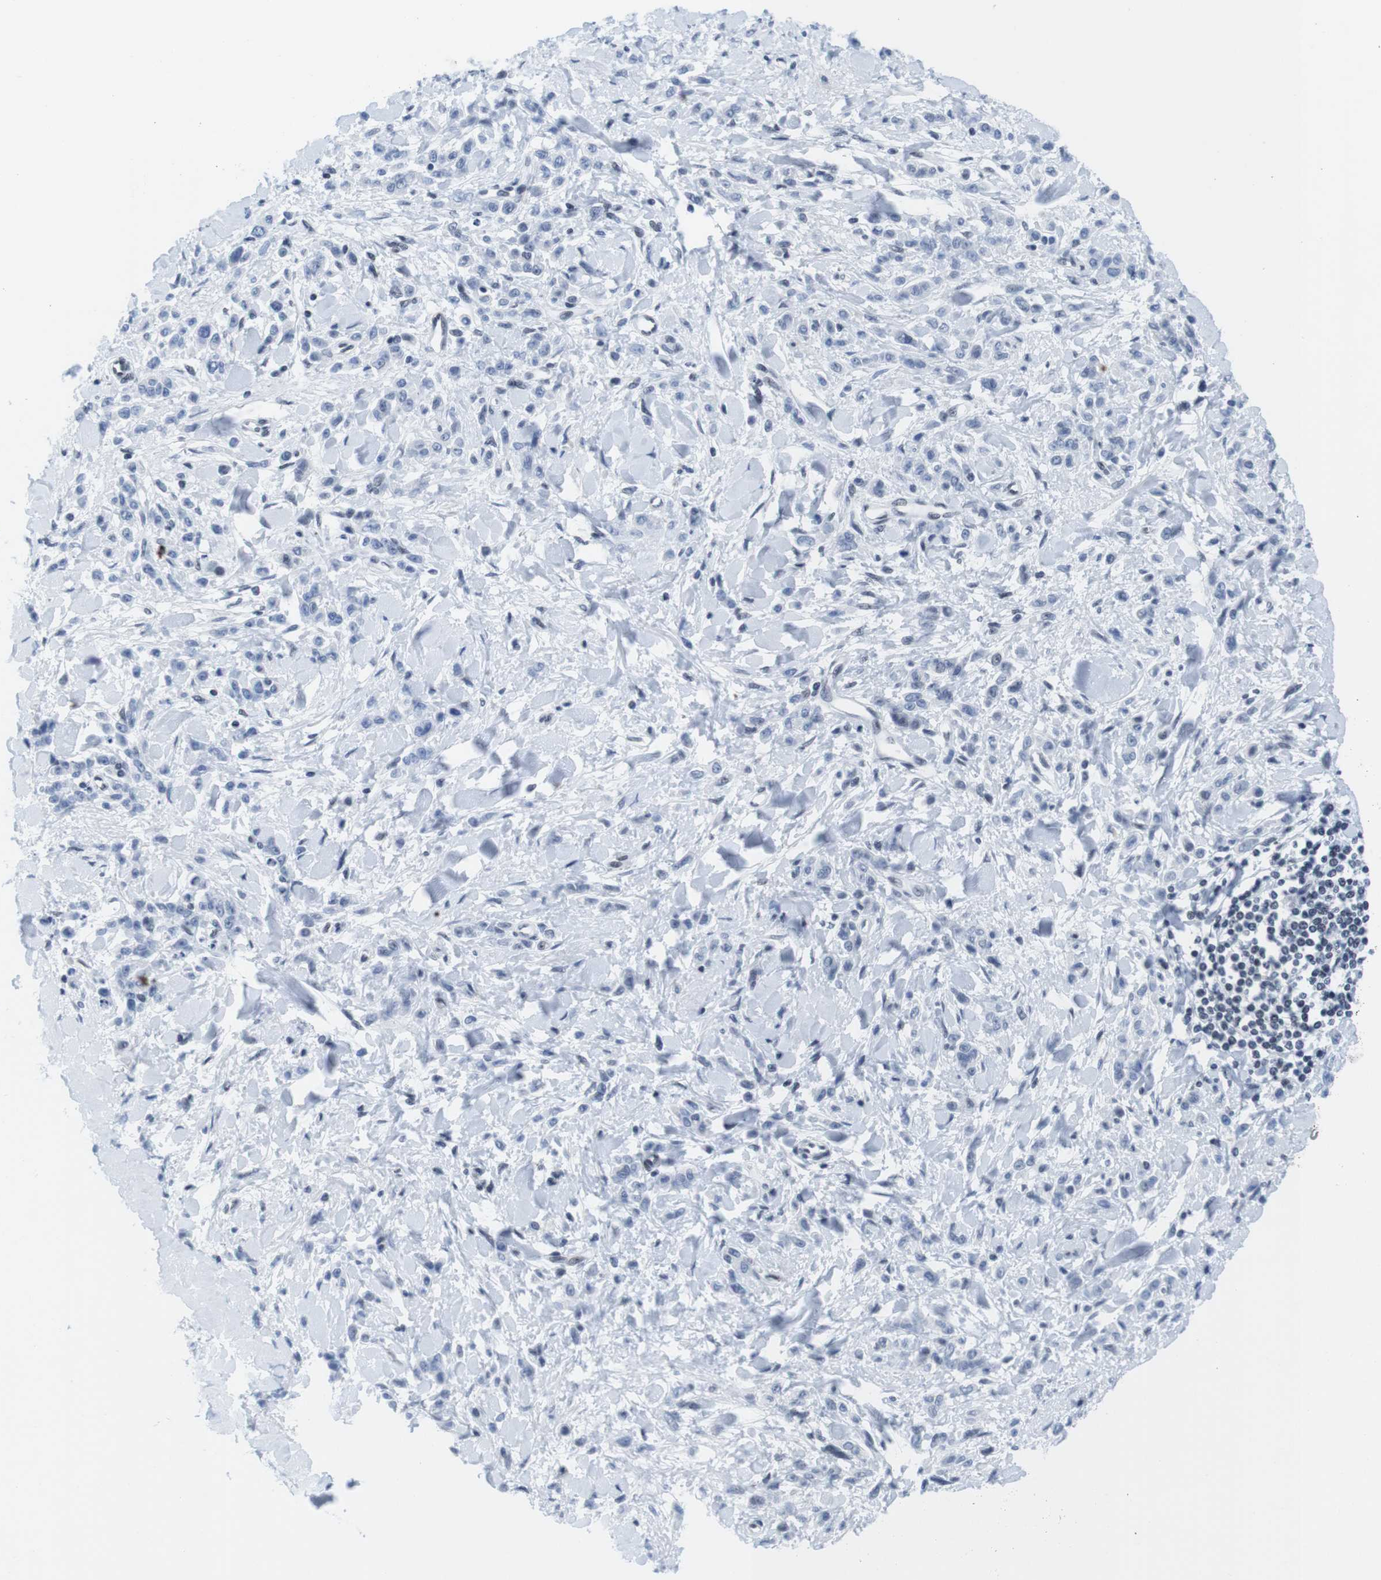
{"staining": {"intensity": "negative", "quantity": "none", "location": "none"}, "tissue": "stomach cancer", "cell_type": "Tumor cells", "image_type": "cancer", "snomed": [{"axis": "morphology", "description": "Normal tissue, NOS"}, {"axis": "morphology", "description": "Adenocarcinoma, NOS"}, {"axis": "topography", "description": "Stomach"}], "caption": "This is a micrograph of immunohistochemistry staining of stomach cancer (adenocarcinoma), which shows no expression in tumor cells.", "gene": "IFI16", "patient": {"sex": "male", "age": 82}}